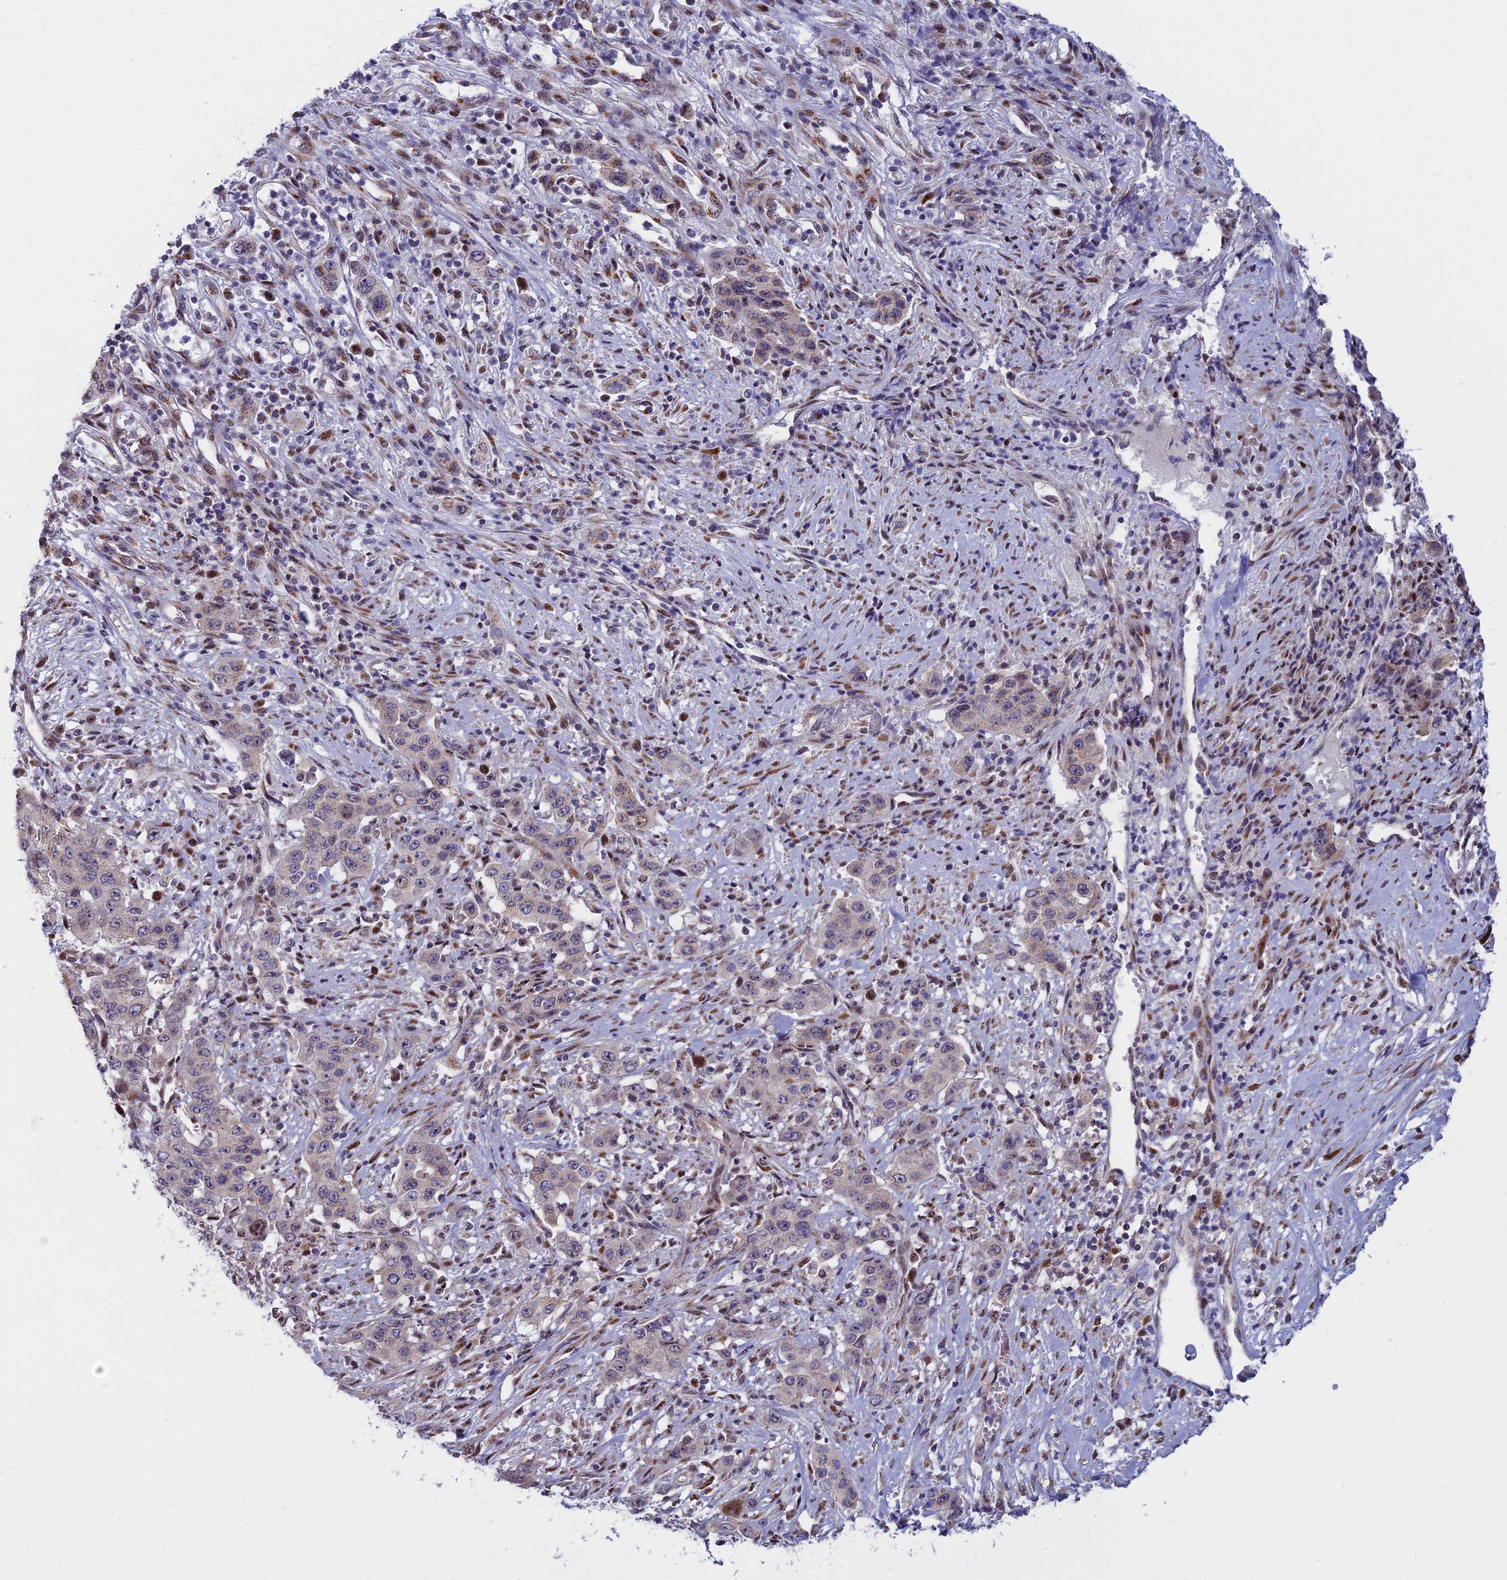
{"staining": {"intensity": "weak", "quantity": "<25%", "location": "cytoplasmic/membranous,nuclear"}, "tissue": "stomach cancer", "cell_type": "Tumor cells", "image_type": "cancer", "snomed": [{"axis": "morphology", "description": "Adenocarcinoma, NOS"}, {"axis": "topography", "description": "Stomach, upper"}], "caption": "The image exhibits no staining of tumor cells in stomach cancer. (Immunohistochemistry (ihc), brightfield microscopy, high magnification).", "gene": "WDPCP", "patient": {"sex": "male", "age": 62}}